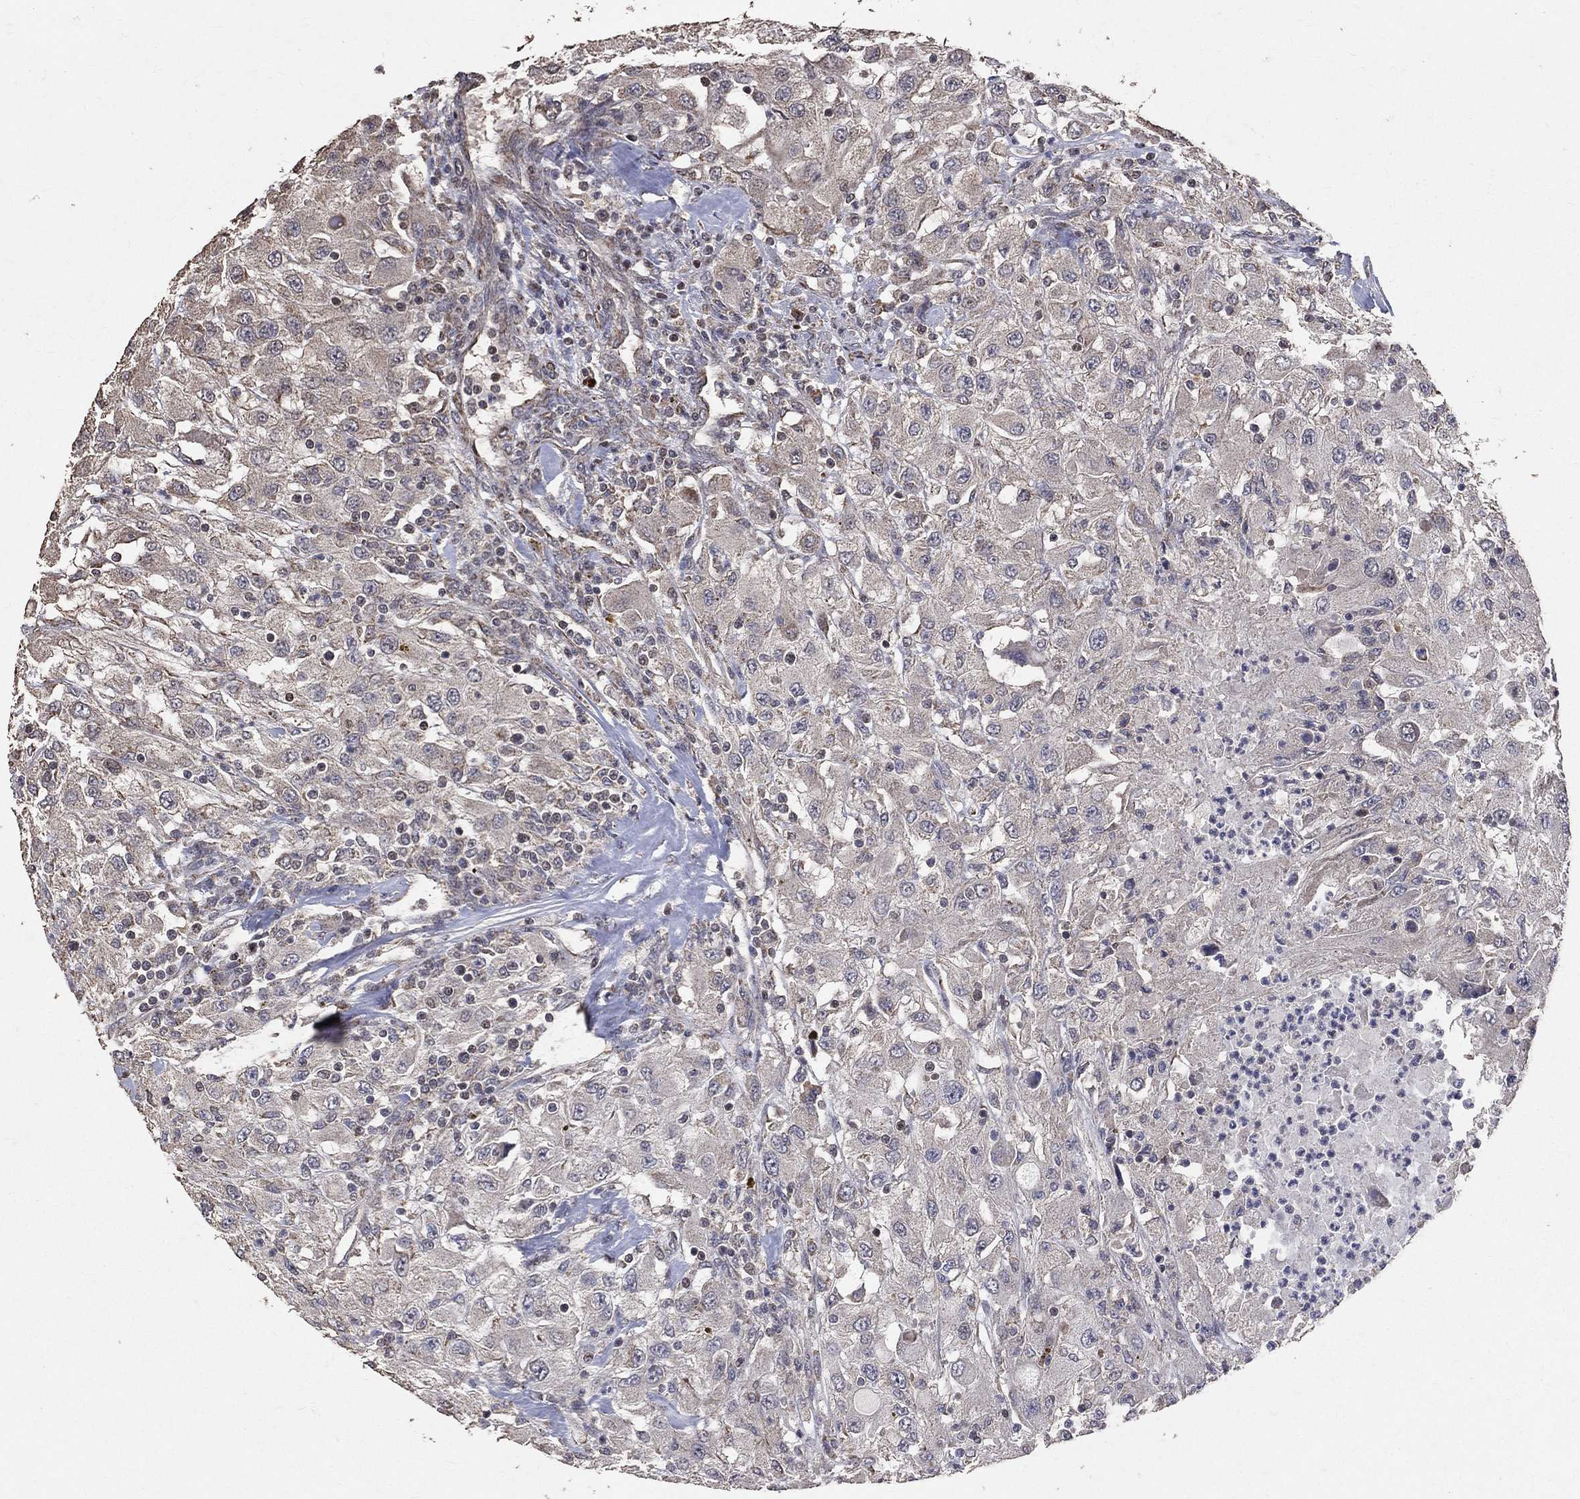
{"staining": {"intensity": "negative", "quantity": "none", "location": "none"}, "tissue": "renal cancer", "cell_type": "Tumor cells", "image_type": "cancer", "snomed": [{"axis": "morphology", "description": "Adenocarcinoma, NOS"}, {"axis": "topography", "description": "Kidney"}], "caption": "Immunohistochemical staining of adenocarcinoma (renal) reveals no significant positivity in tumor cells. Brightfield microscopy of IHC stained with DAB (3,3'-diaminobenzidine) (brown) and hematoxylin (blue), captured at high magnification.", "gene": "LY6K", "patient": {"sex": "female", "age": 67}}